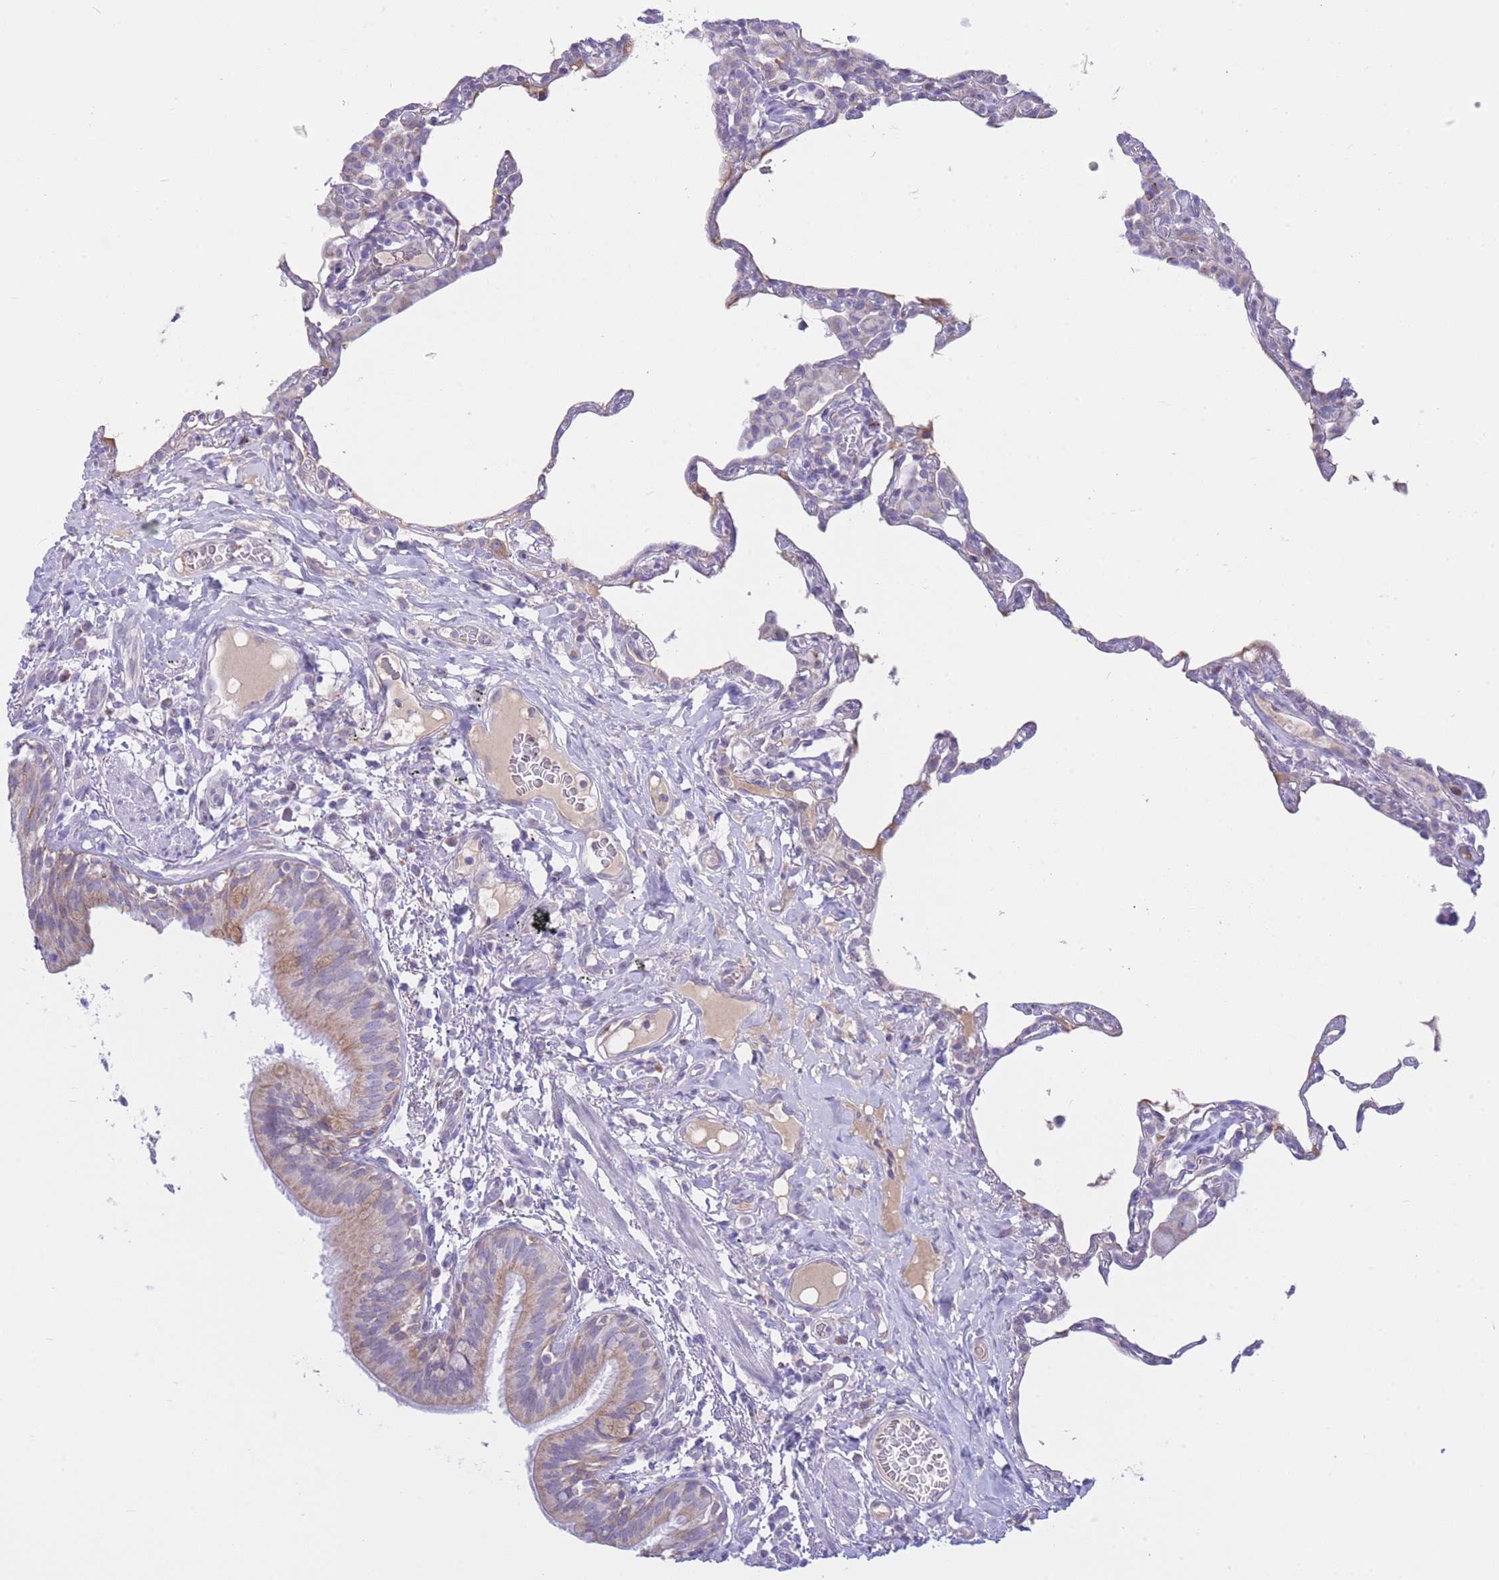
{"staining": {"intensity": "negative", "quantity": "none", "location": "none"}, "tissue": "lung", "cell_type": "Alveolar cells", "image_type": "normal", "snomed": [{"axis": "morphology", "description": "Normal tissue, NOS"}, {"axis": "topography", "description": "Lung"}], "caption": "Immunohistochemical staining of normal human lung shows no significant expression in alveolar cells. (DAB immunohistochemistry visualized using brightfield microscopy, high magnification).", "gene": "NANP", "patient": {"sex": "female", "age": 57}}